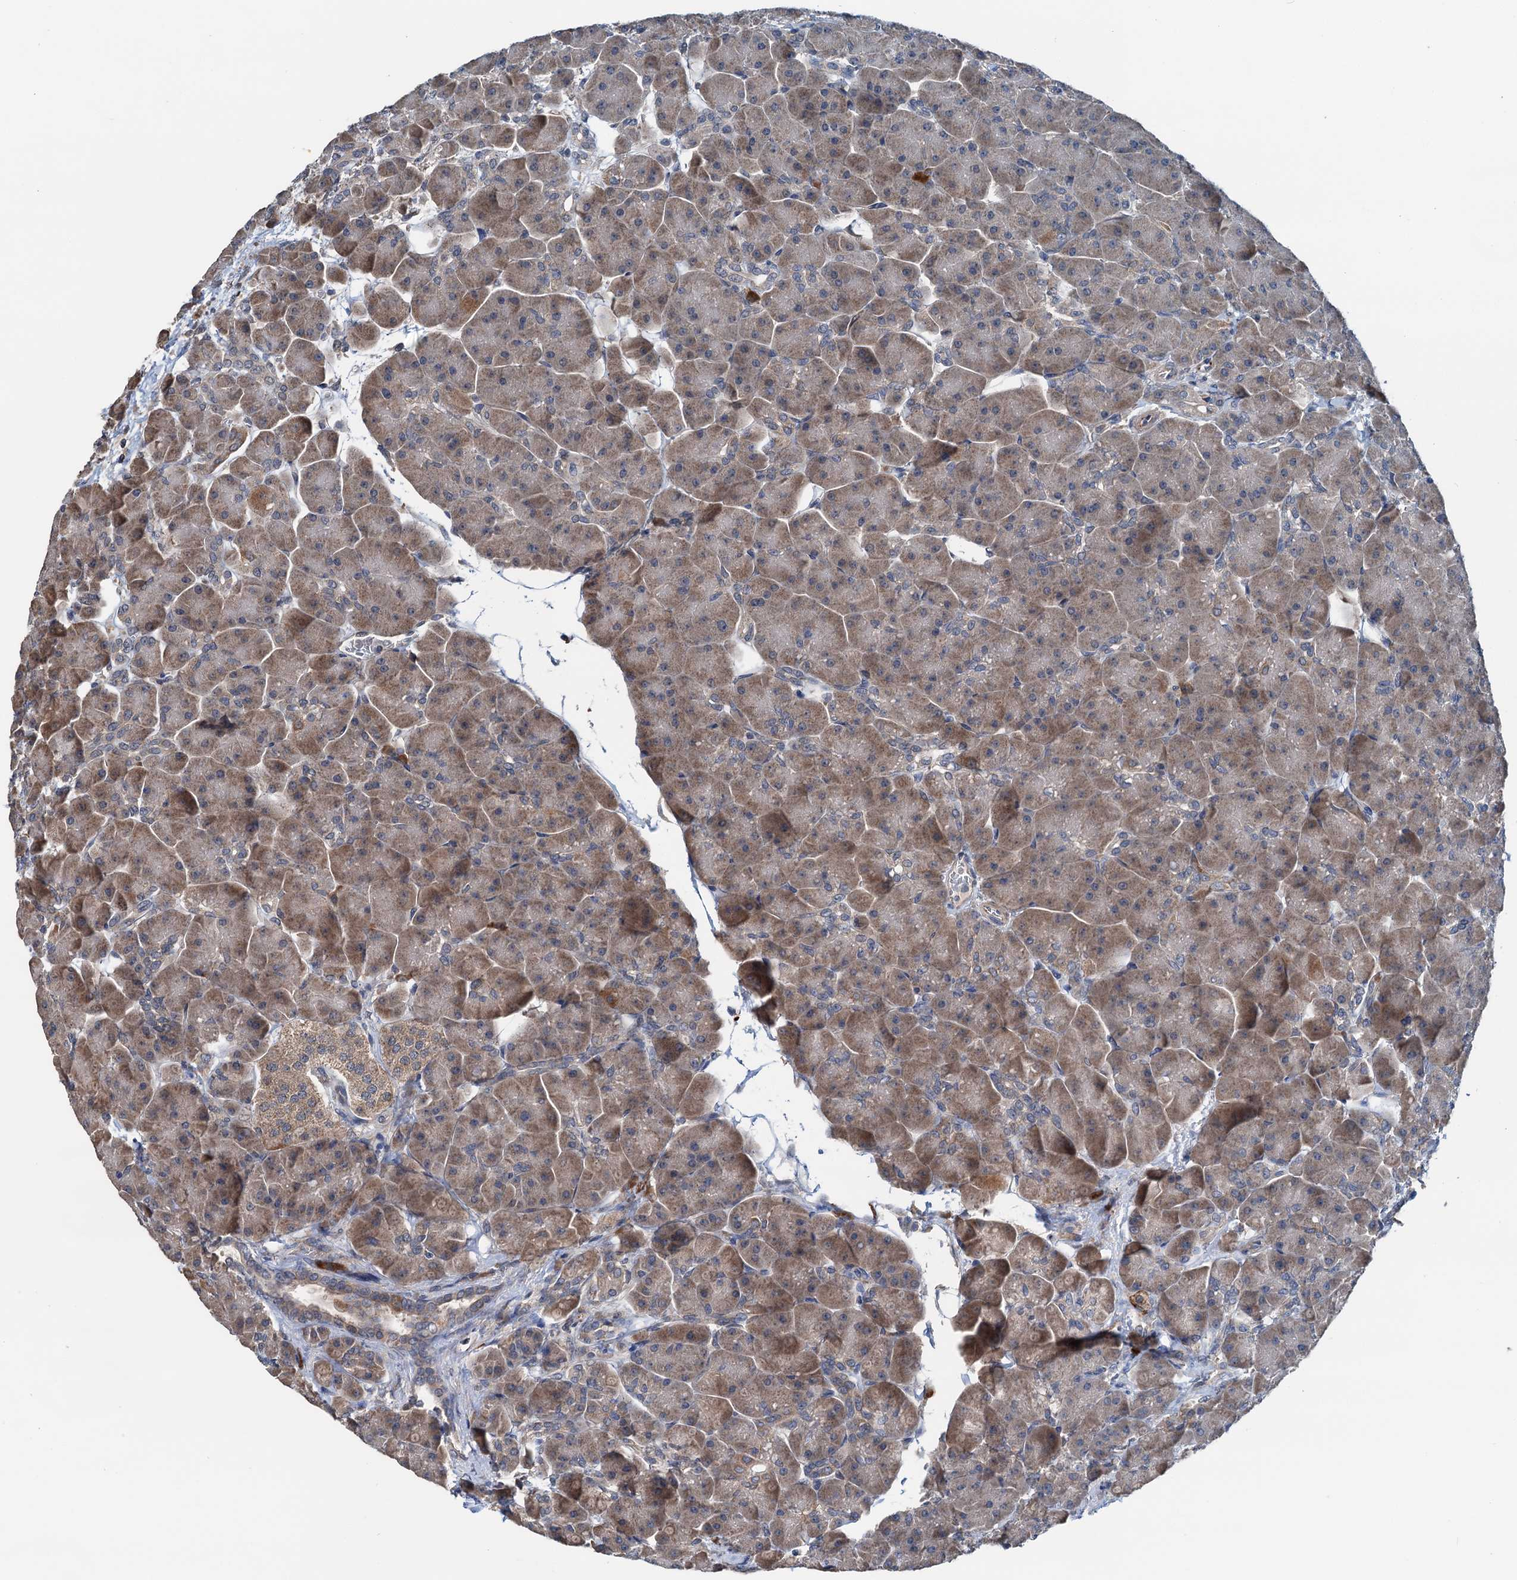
{"staining": {"intensity": "moderate", "quantity": "25%-75%", "location": "cytoplasmic/membranous"}, "tissue": "pancreas", "cell_type": "Exocrine glandular cells", "image_type": "normal", "snomed": [{"axis": "morphology", "description": "Normal tissue, NOS"}, {"axis": "topography", "description": "Pancreas"}], "caption": "Immunohistochemical staining of unremarkable pancreas shows medium levels of moderate cytoplasmic/membranous expression in approximately 25%-75% of exocrine glandular cells.", "gene": "ELAC1", "patient": {"sex": "male", "age": 66}}